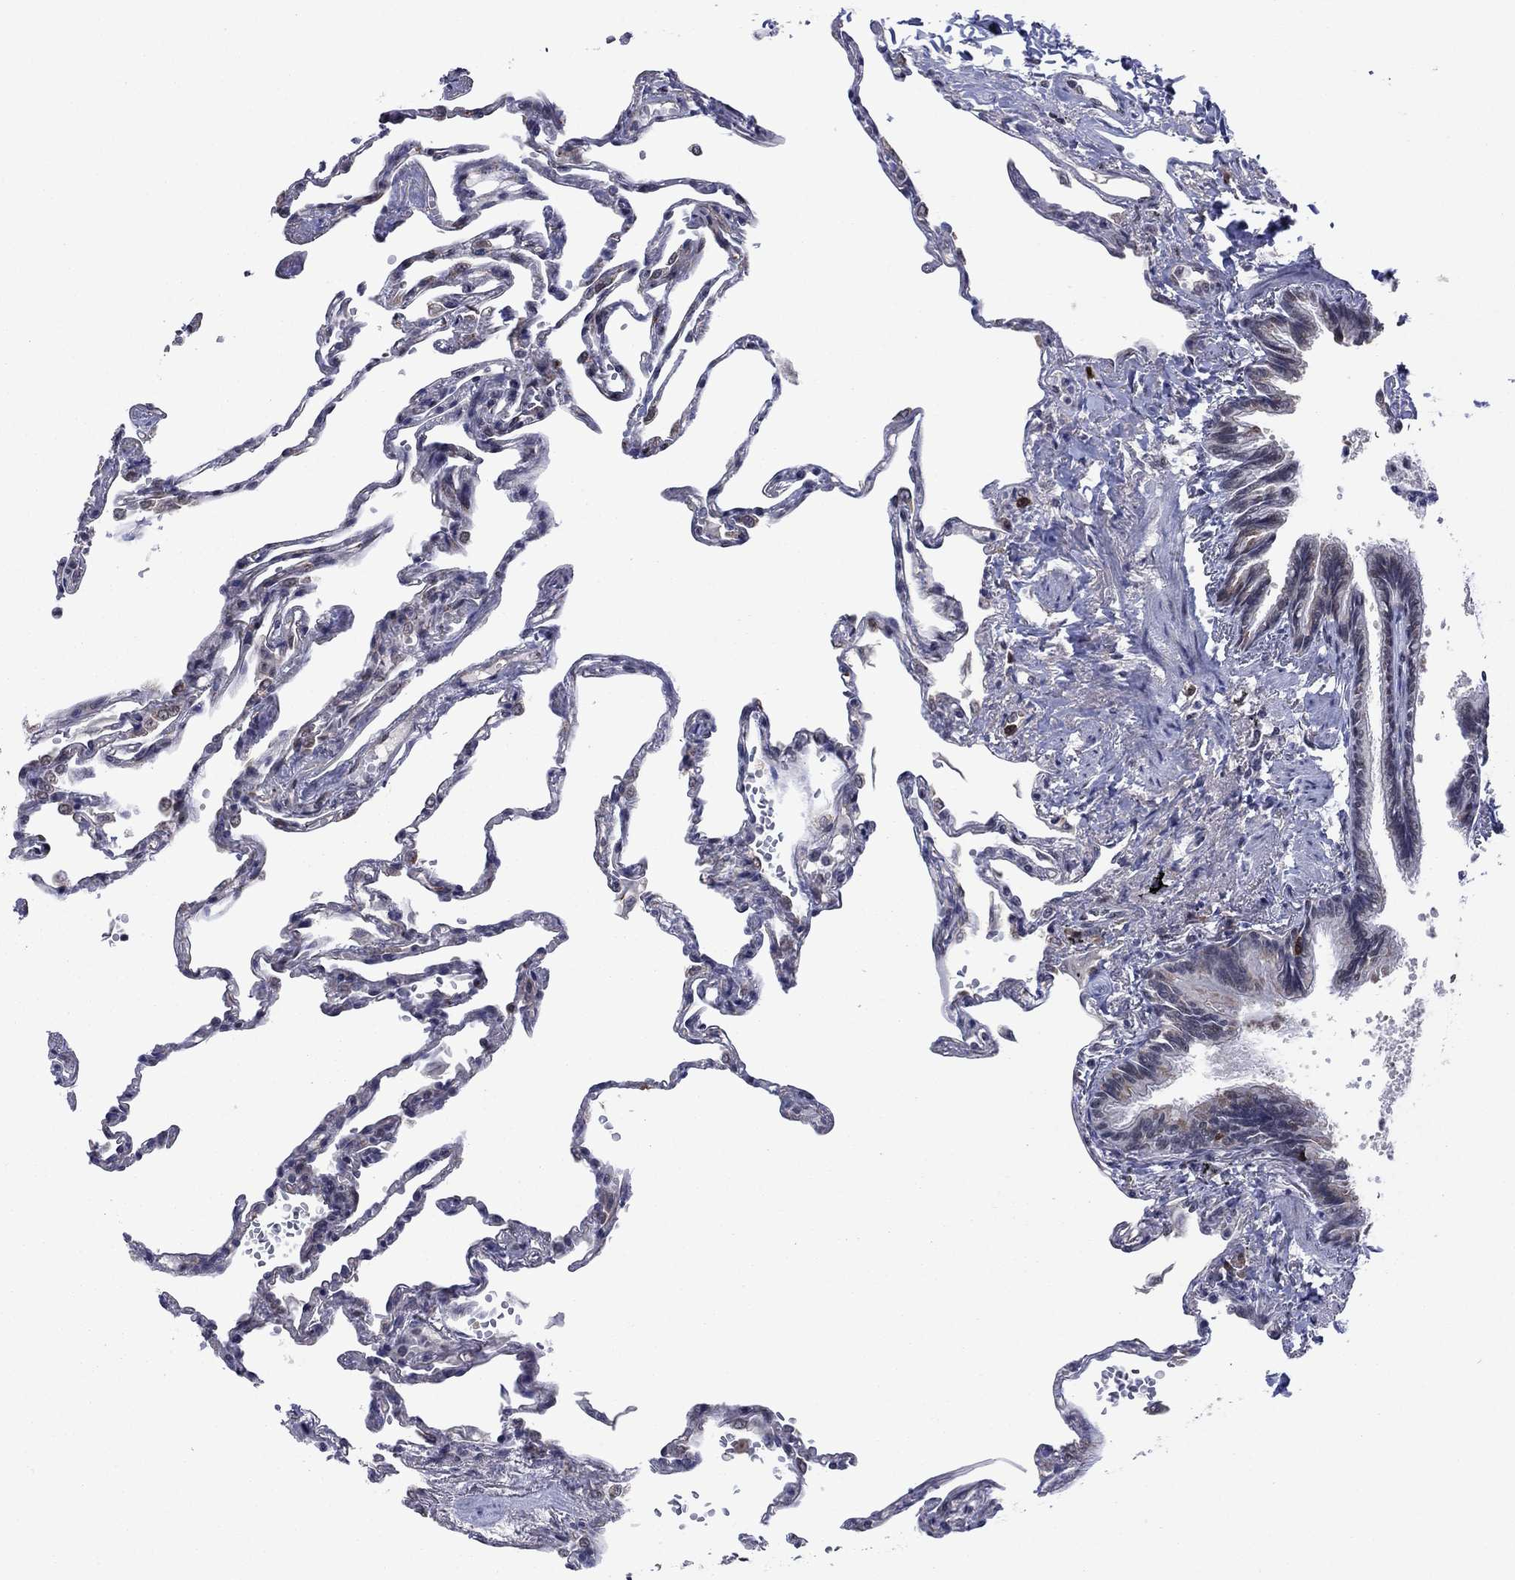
{"staining": {"intensity": "negative", "quantity": "none", "location": "none"}, "tissue": "lung", "cell_type": "Alveolar cells", "image_type": "normal", "snomed": [{"axis": "morphology", "description": "Normal tissue, NOS"}, {"axis": "topography", "description": "Lung"}], "caption": "DAB immunohistochemical staining of benign human lung shows no significant positivity in alveolar cells. (DAB immunohistochemistry (IHC) visualized using brightfield microscopy, high magnification).", "gene": "CDCA5", "patient": {"sex": "male", "age": 78}}